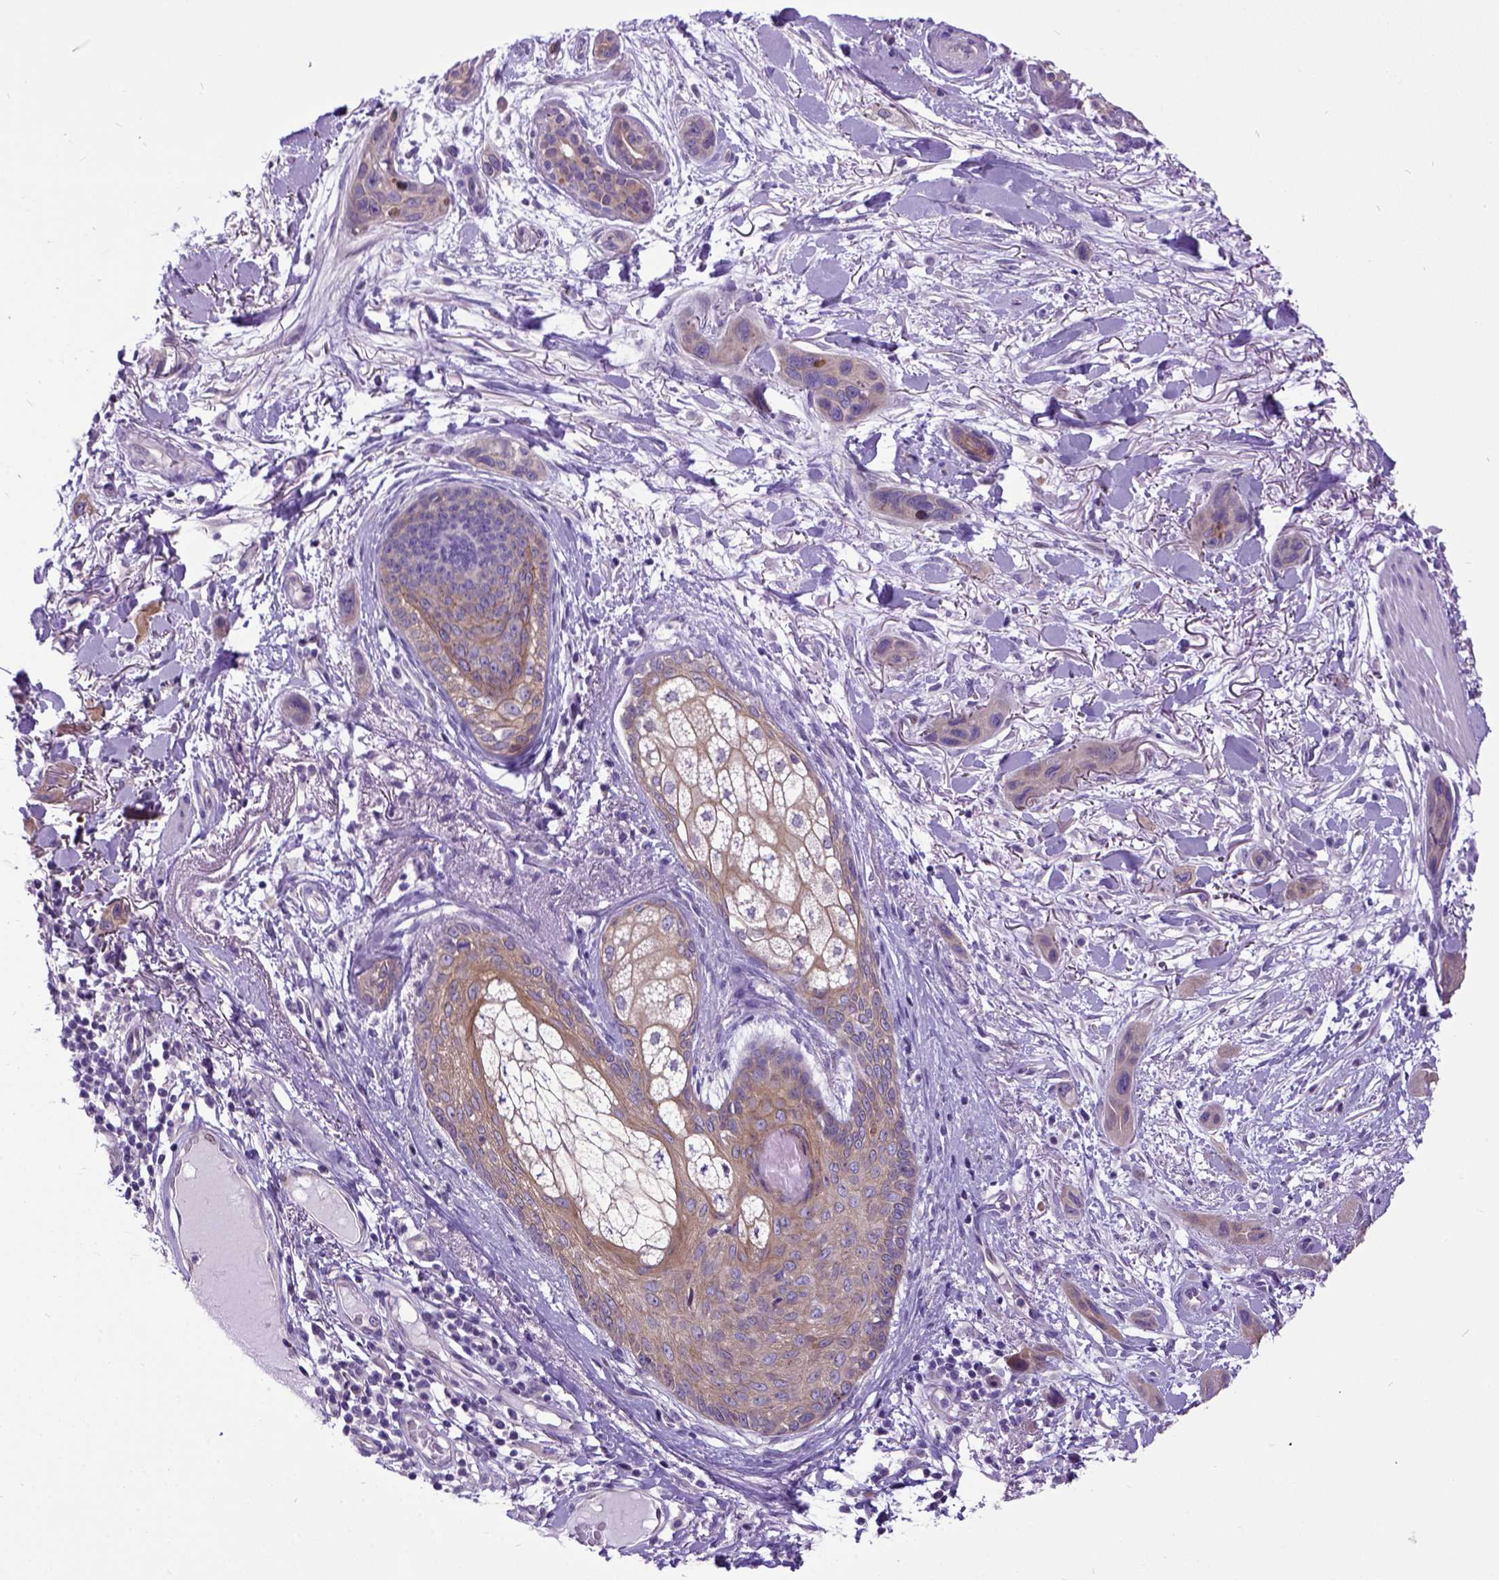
{"staining": {"intensity": "weak", "quantity": ">75%", "location": "cytoplasmic/membranous"}, "tissue": "skin cancer", "cell_type": "Tumor cells", "image_type": "cancer", "snomed": [{"axis": "morphology", "description": "Squamous cell carcinoma, NOS"}, {"axis": "topography", "description": "Skin"}], "caption": "IHC of human skin cancer (squamous cell carcinoma) exhibits low levels of weak cytoplasmic/membranous expression in approximately >75% of tumor cells.", "gene": "NEK5", "patient": {"sex": "male", "age": 79}}